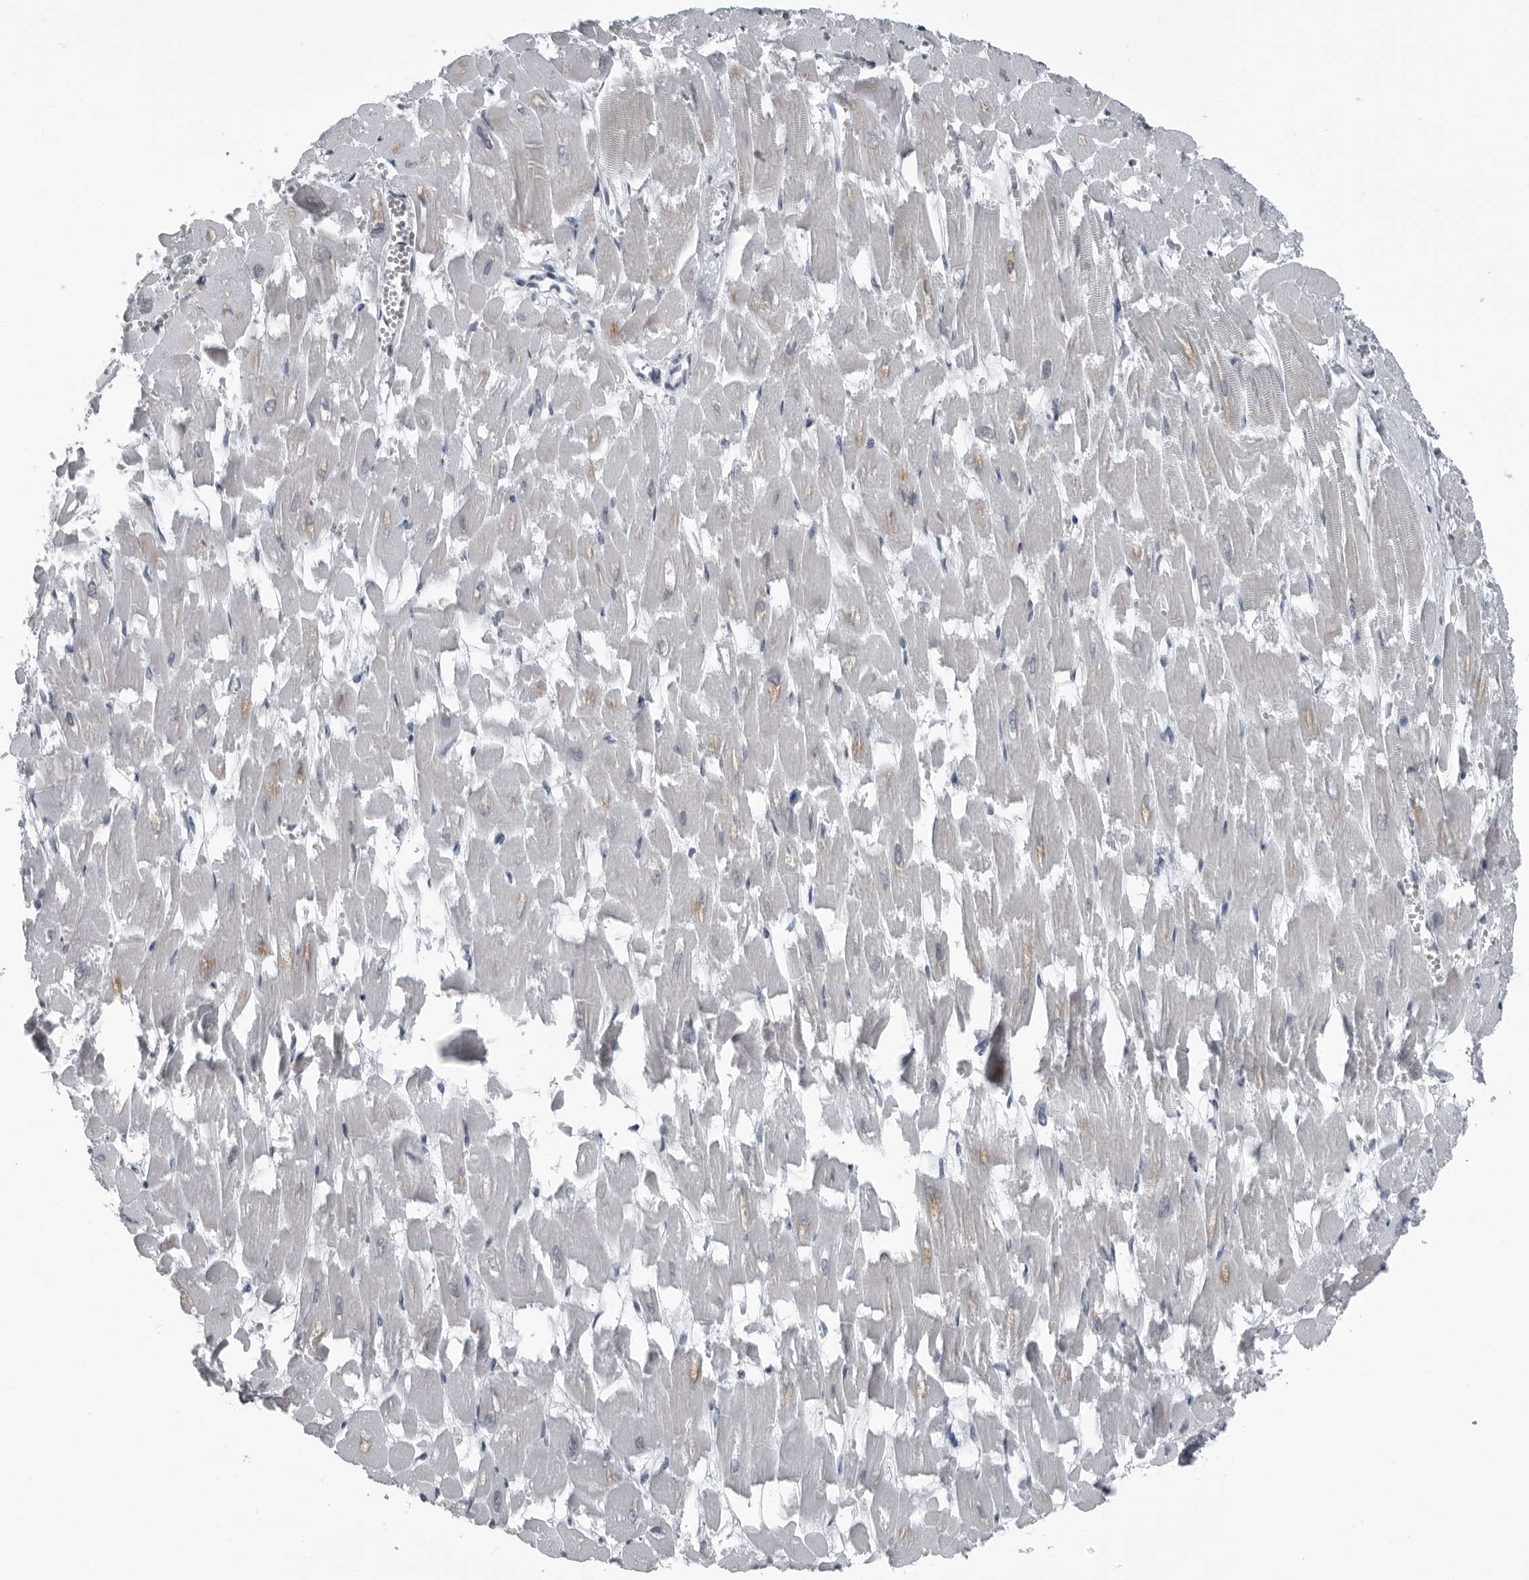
{"staining": {"intensity": "negative", "quantity": "none", "location": "none"}, "tissue": "heart muscle", "cell_type": "Cardiomyocytes", "image_type": "normal", "snomed": [{"axis": "morphology", "description": "Normal tissue, NOS"}, {"axis": "topography", "description": "Heart"}], "caption": "Protein analysis of benign heart muscle shows no significant positivity in cardiomyocytes. Nuclei are stained in blue.", "gene": "RTCA", "patient": {"sex": "male", "age": 54}}